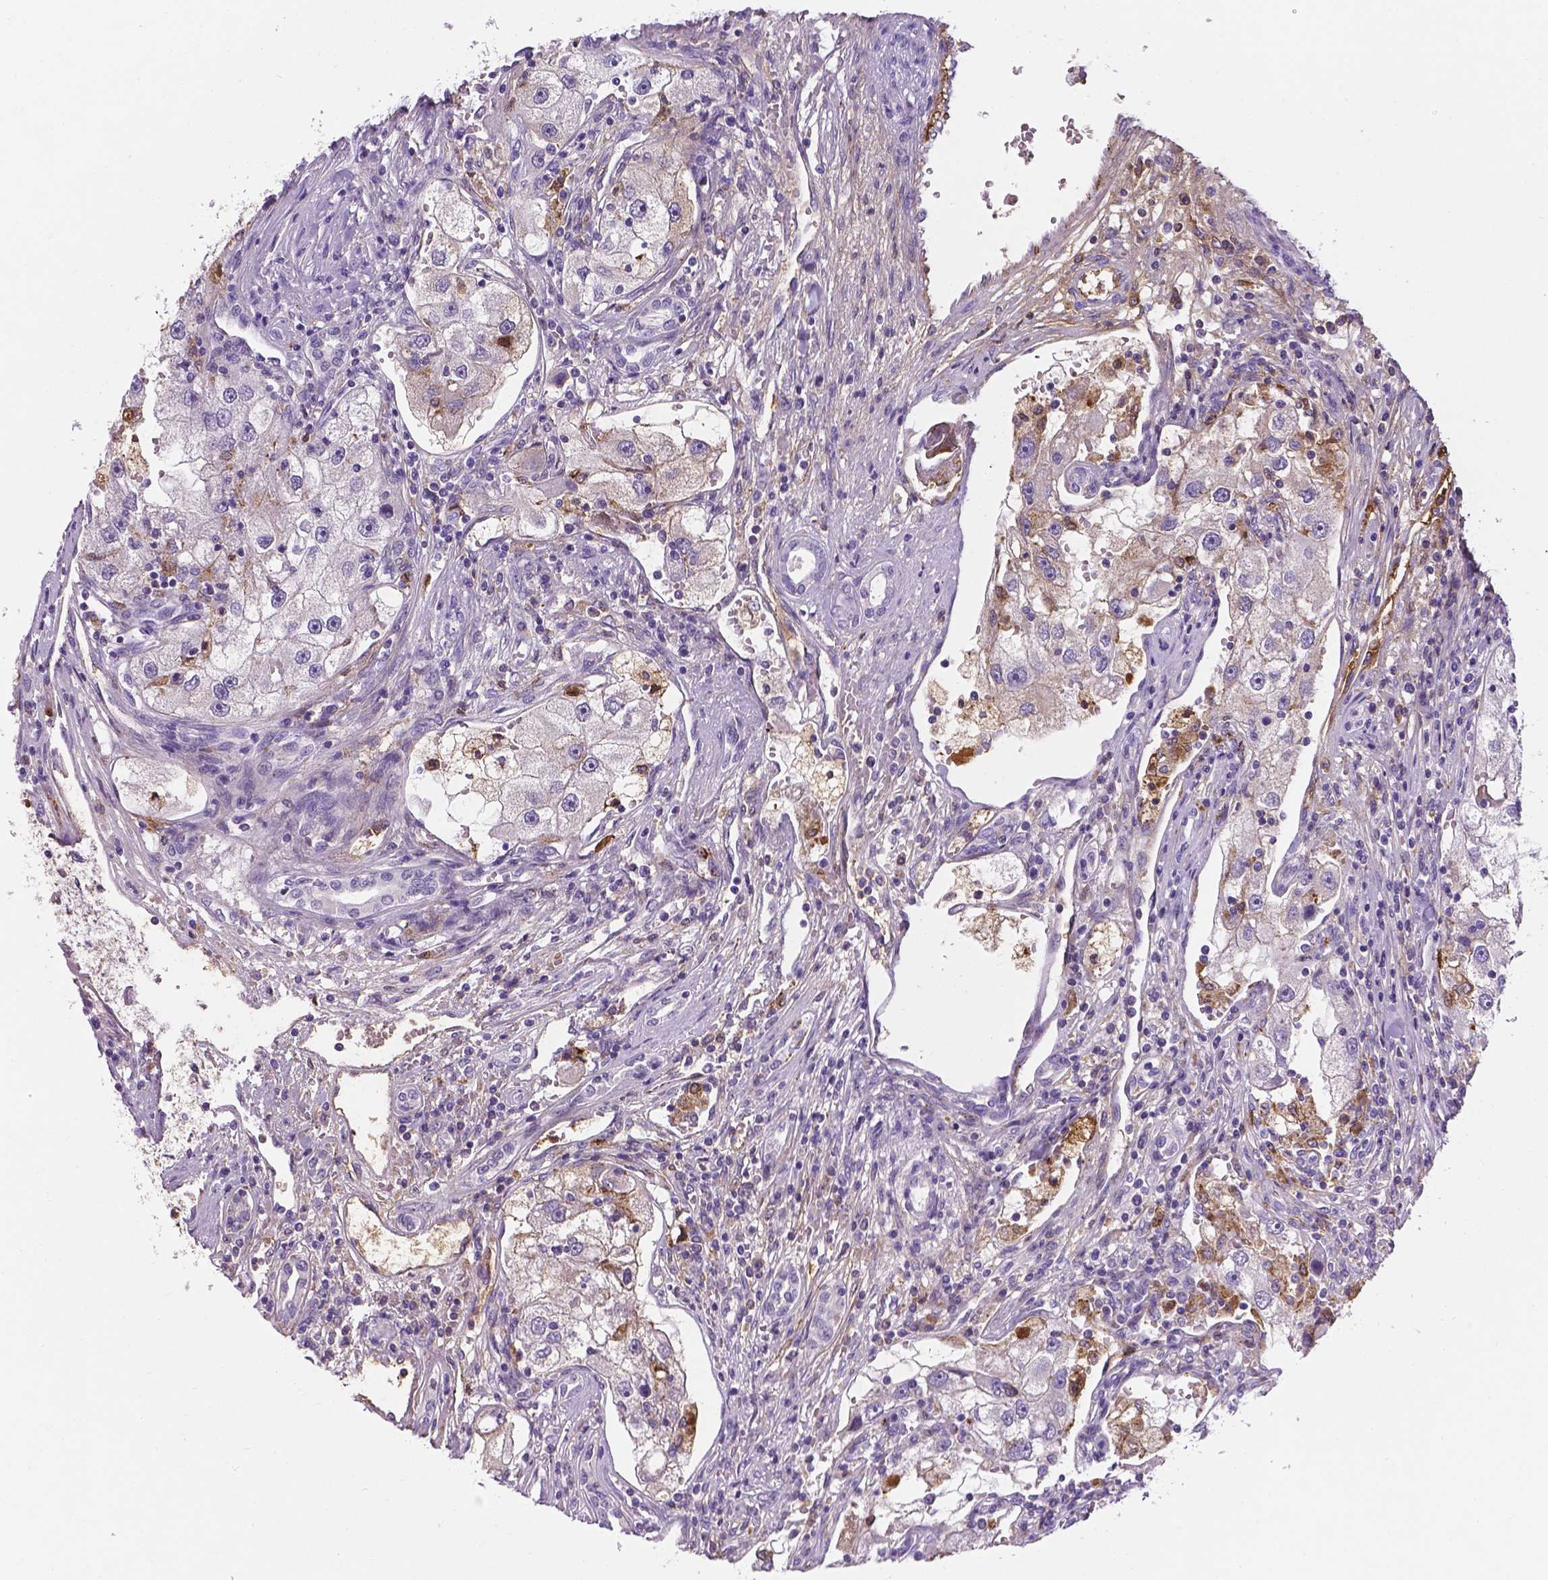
{"staining": {"intensity": "negative", "quantity": "none", "location": "none"}, "tissue": "renal cancer", "cell_type": "Tumor cells", "image_type": "cancer", "snomed": [{"axis": "morphology", "description": "Adenocarcinoma, NOS"}, {"axis": "topography", "description": "Kidney"}], "caption": "Immunohistochemistry (IHC) photomicrograph of renal cancer stained for a protein (brown), which reveals no staining in tumor cells. (DAB (3,3'-diaminobenzidine) immunohistochemistry visualized using brightfield microscopy, high magnification).", "gene": "APOE", "patient": {"sex": "male", "age": 63}}